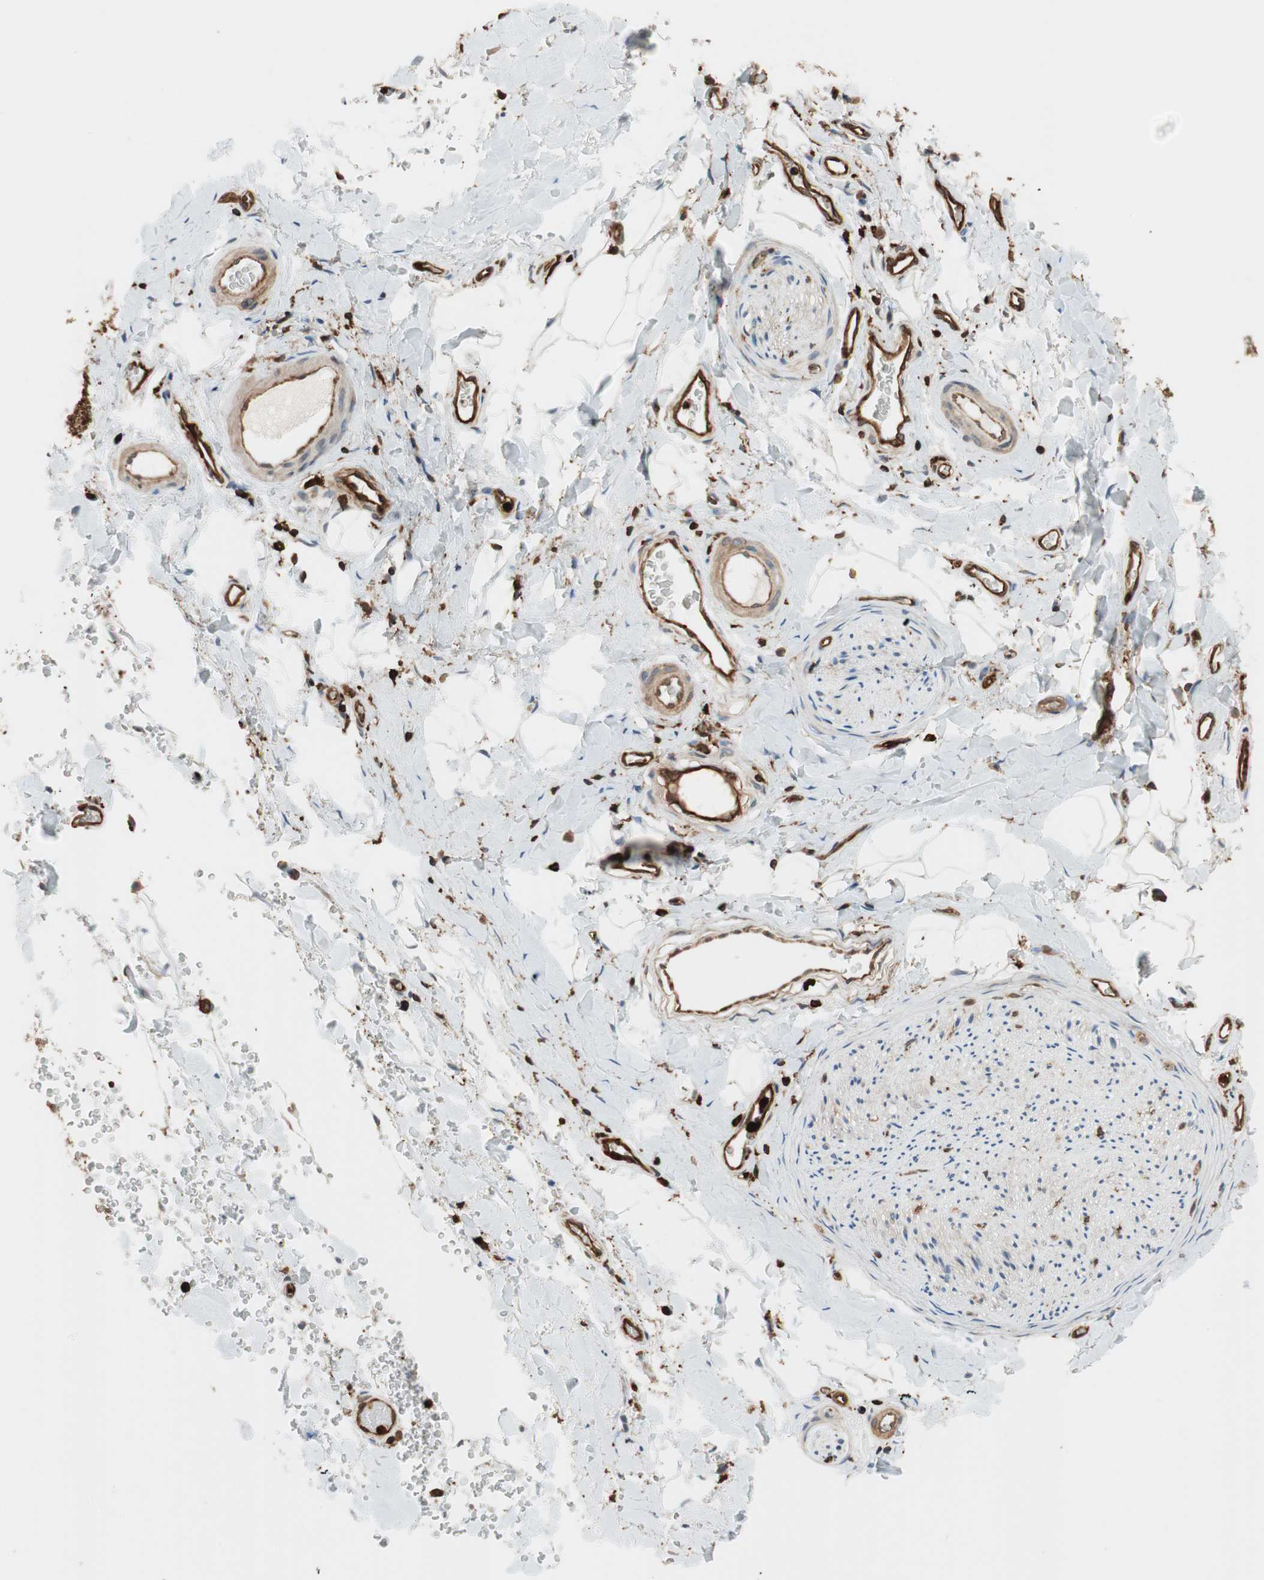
{"staining": {"intensity": "moderate", "quantity": "<25%", "location": "cytoplasmic/membranous"}, "tissue": "adipose tissue", "cell_type": "Adipocytes", "image_type": "normal", "snomed": [{"axis": "morphology", "description": "Normal tissue, NOS"}, {"axis": "morphology", "description": "Carcinoma, NOS"}, {"axis": "topography", "description": "Pancreas"}, {"axis": "topography", "description": "Peripheral nerve tissue"}], "caption": "Moderate cytoplasmic/membranous protein staining is identified in approximately <25% of adipocytes in adipose tissue. The protein is stained brown, and the nuclei are stained in blue (DAB IHC with brightfield microscopy, high magnification).", "gene": "VASP", "patient": {"sex": "female", "age": 29}}